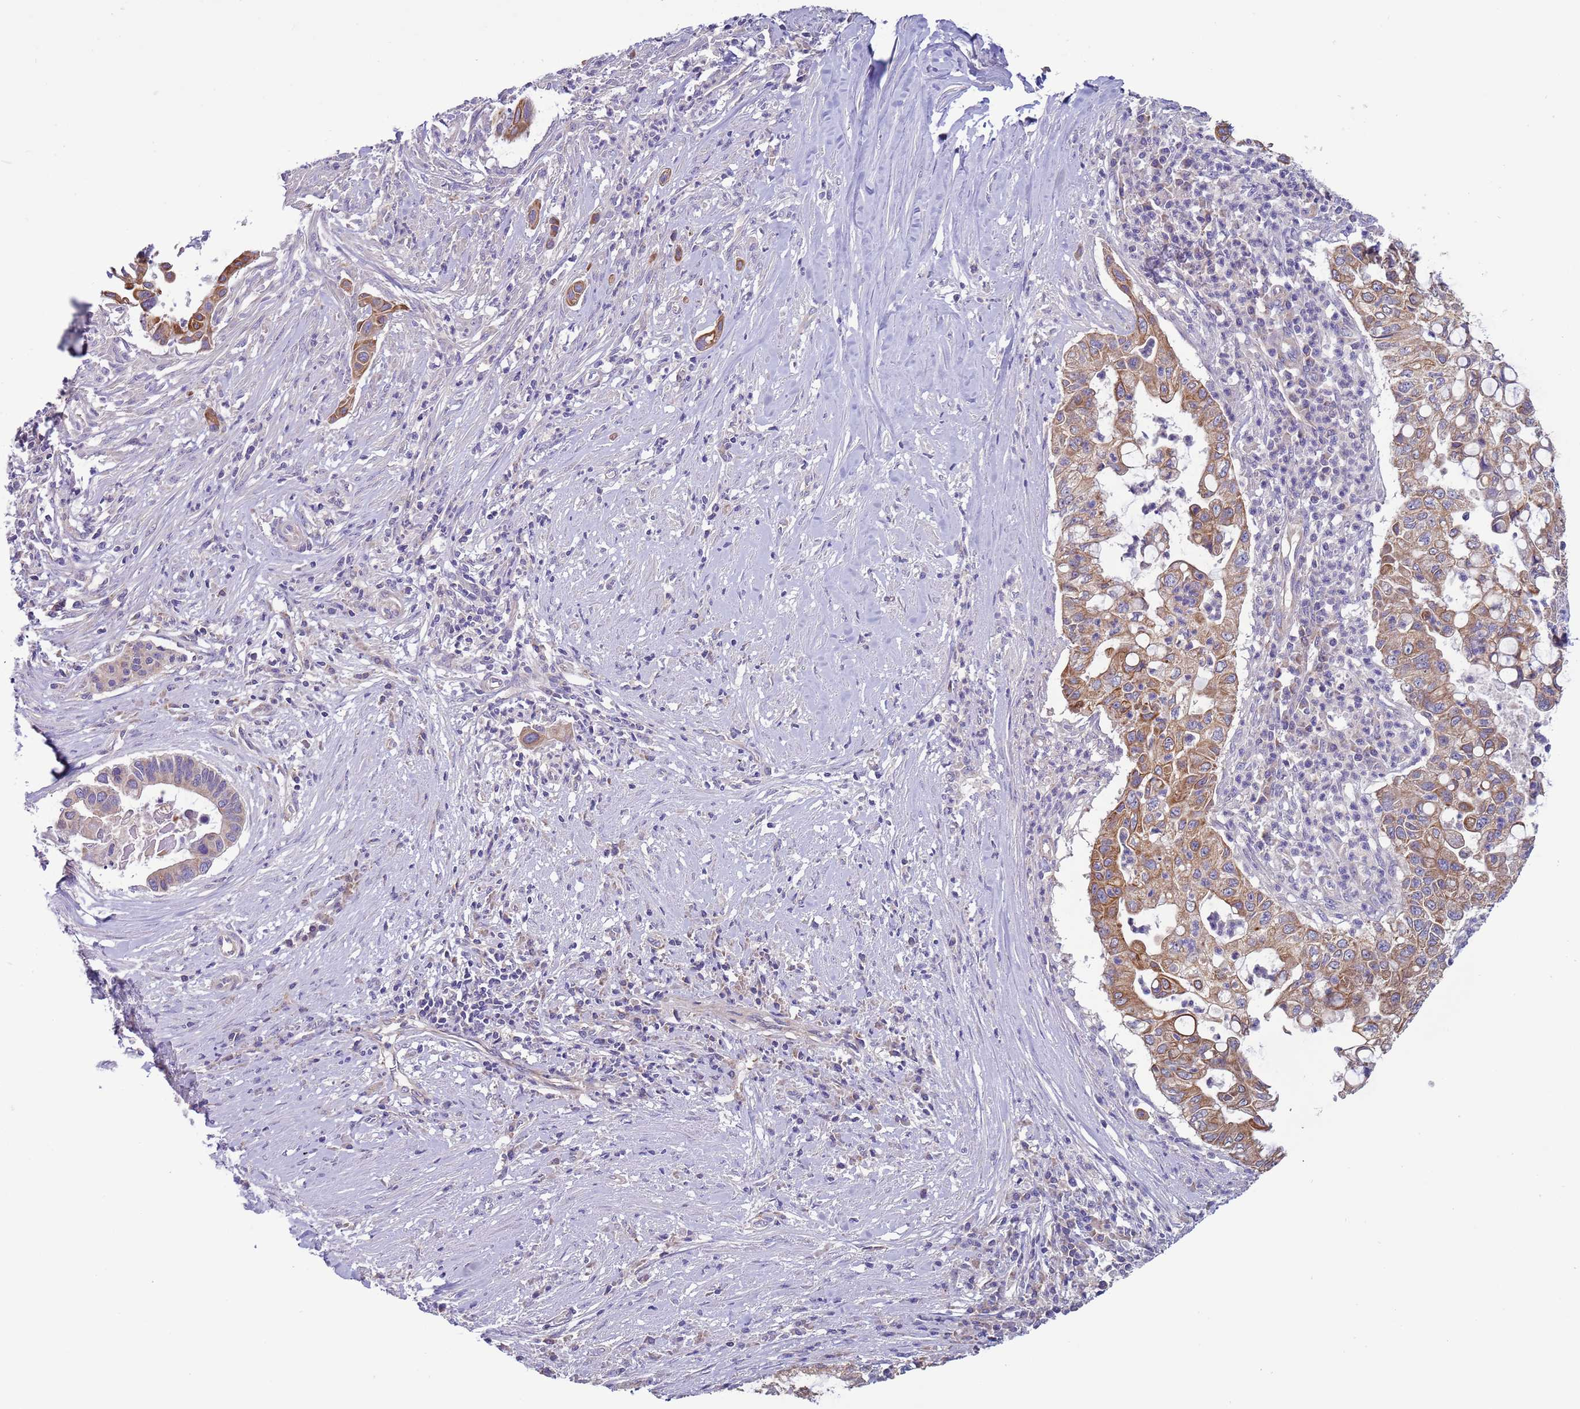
{"staining": {"intensity": "moderate", "quantity": ">75%", "location": "cytoplasmic/membranous"}, "tissue": "pancreatic cancer", "cell_type": "Tumor cells", "image_type": "cancer", "snomed": [{"axis": "morphology", "description": "Adenocarcinoma, NOS"}, {"axis": "topography", "description": "Pancreas"}], "caption": "There is medium levels of moderate cytoplasmic/membranous staining in tumor cells of pancreatic cancer, as demonstrated by immunohistochemical staining (brown color).", "gene": "UQCRQ", "patient": {"sex": "male", "age": 73}}